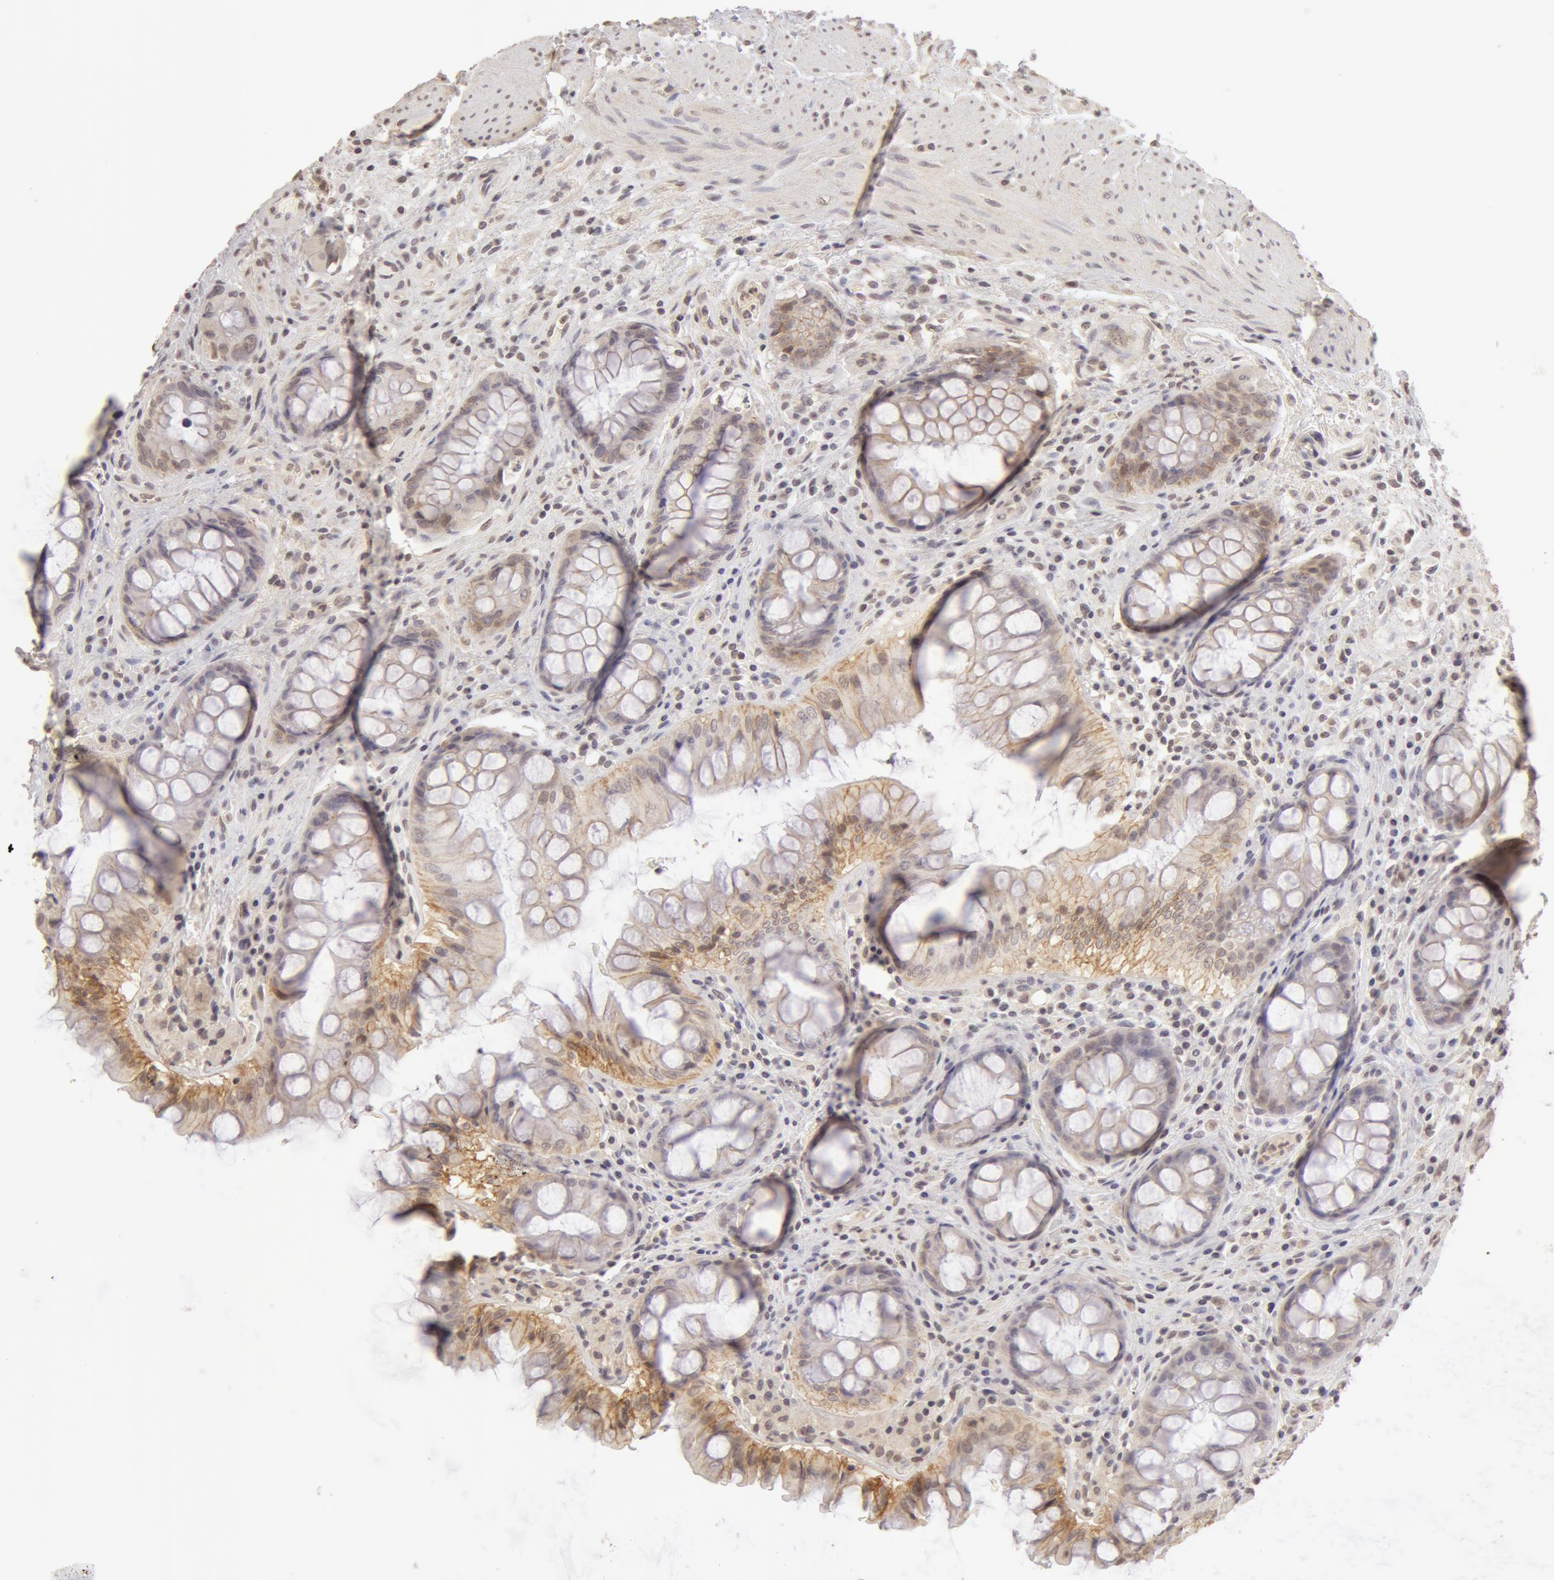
{"staining": {"intensity": "weak", "quantity": "25%-75%", "location": "cytoplasmic/membranous"}, "tissue": "rectum", "cell_type": "Glandular cells", "image_type": "normal", "snomed": [{"axis": "morphology", "description": "Normal tissue, NOS"}, {"axis": "topography", "description": "Rectum"}], "caption": "IHC of benign rectum demonstrates low levels of weak cytoplasmic/membranous positivity in about 25%-75% of glandular cells.", "gene": "ADAM10", "patient": {"sex": "female", "age": 75}}